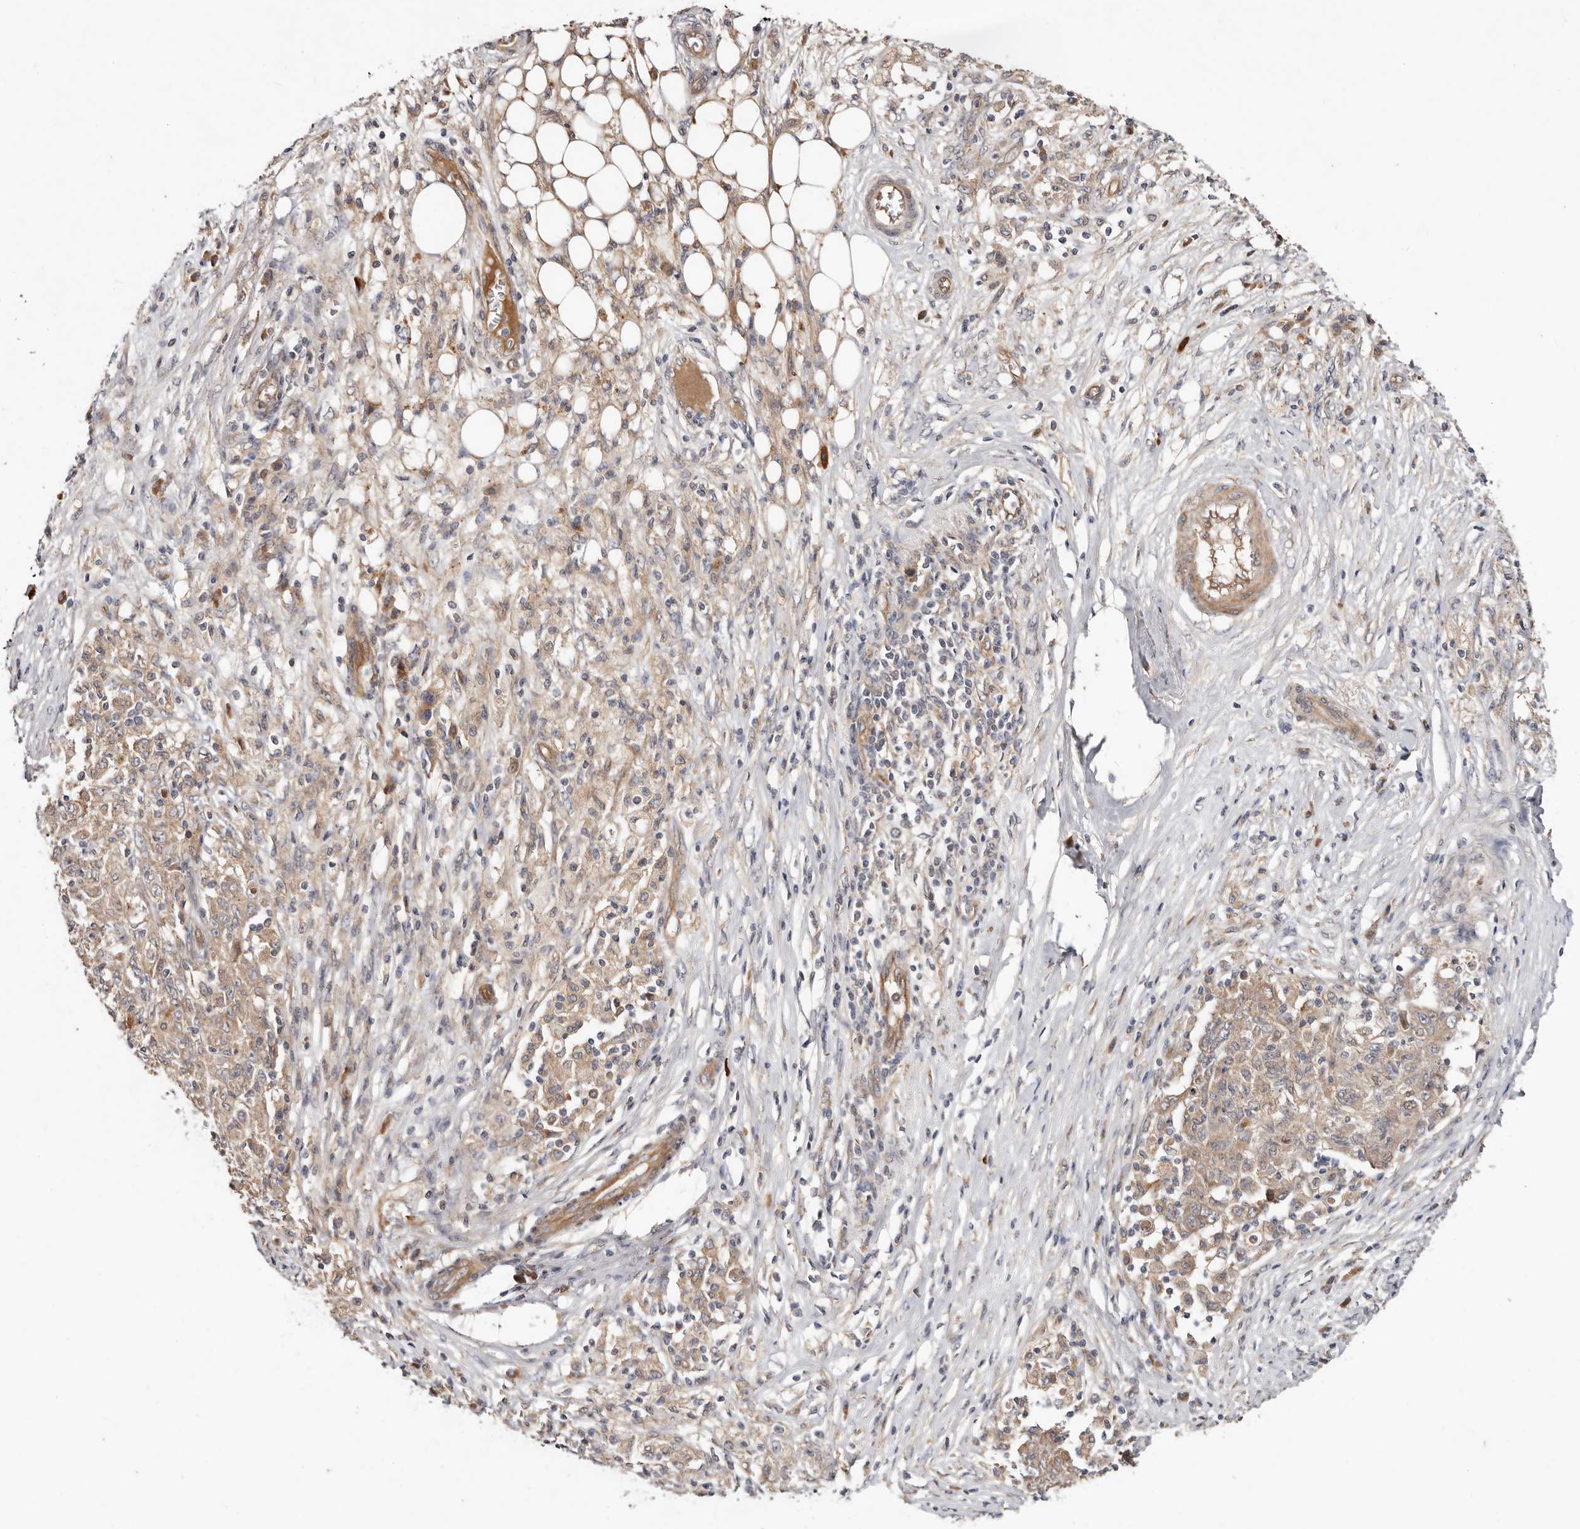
{"staining": {"intensity": "weak", "quantity": ">75%", "location": "cytoplasmic/membranous"}, "tissue": "ovarian cancer", "cell_type": "Tumor cells", "image_type": "cancer", "snomed": [{"axis": "morphology", "description": "Carcinoma, endometroid"}, {"axis": "topography", "description": "Ovary"}], "caption": "Immunohistochemistry of ovarian cancer (endometroid carcinoma) shows low levels of weak cytoplasmic/membranous expression in approximately >75% of tumor cells. (DAB IHC, brown staining for protein, blue staining for nuclei).", "gene": "MACF1", "patient": {"sex": "female", "age": 42}}